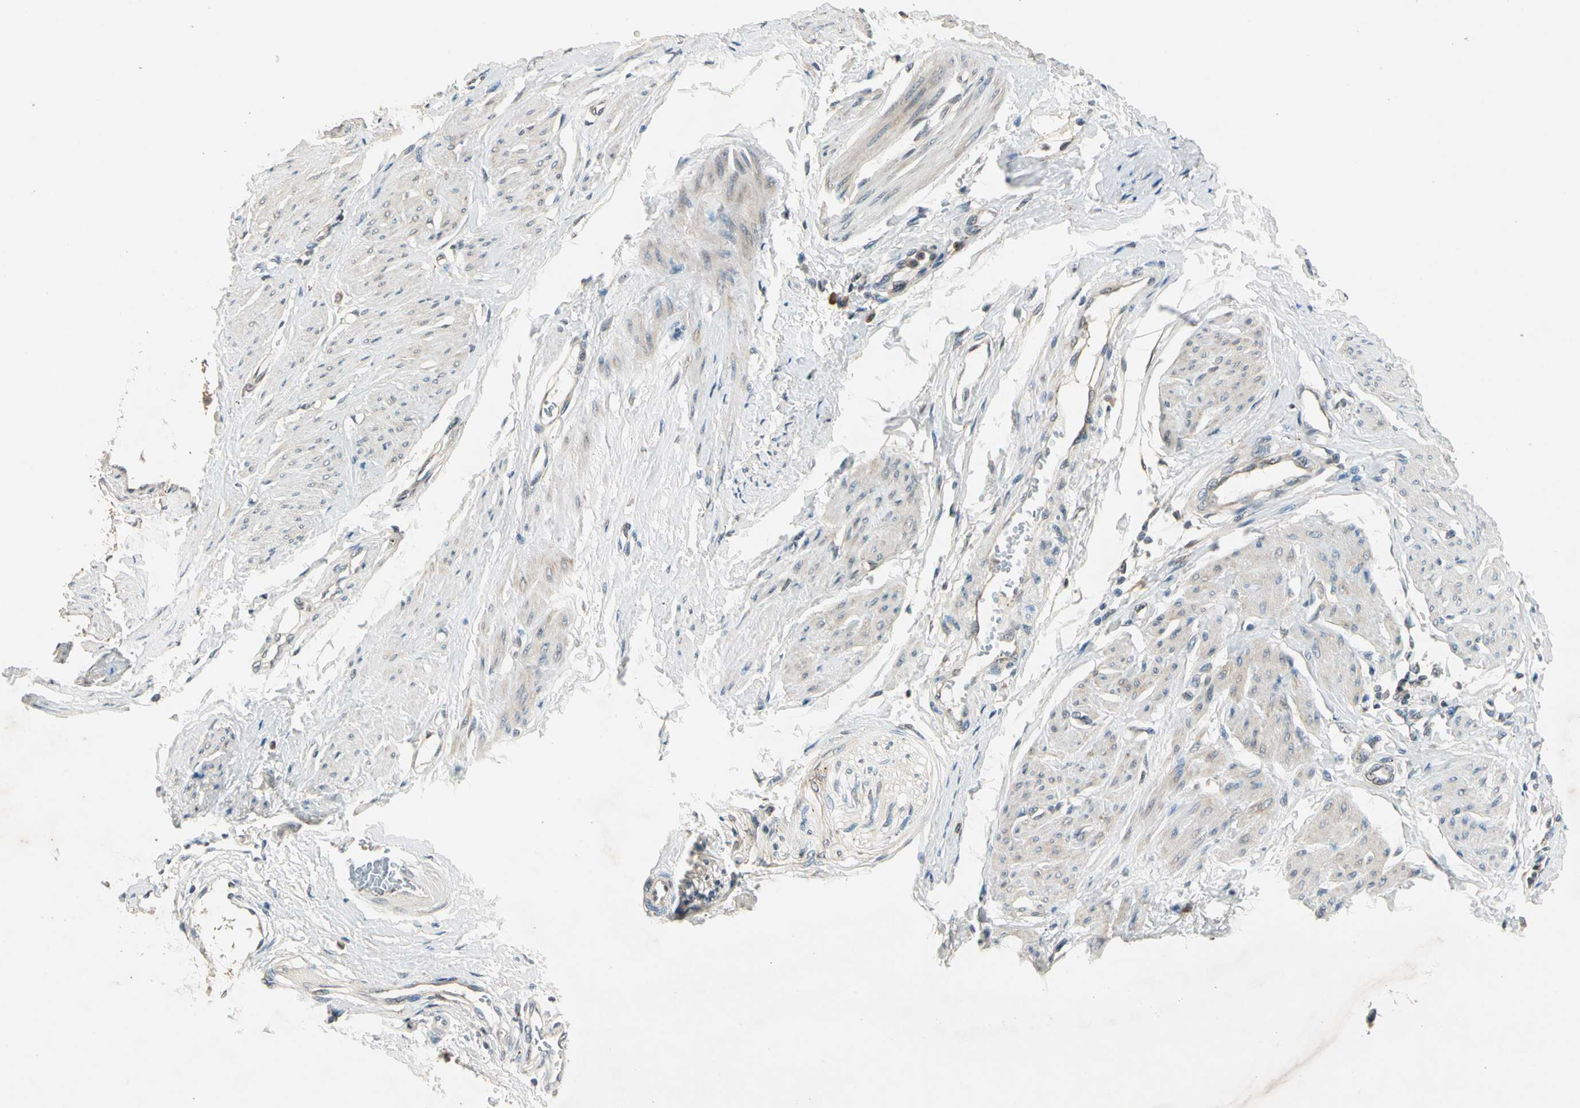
{"staining": {"intensity": "negative", "quantity": "none", "location": "none"}, "tissue": "smooth muscle", "cell_type": "Smooth muscle cells", "image_type": "normal", "snomed": [{"axis": "morphology", "description": "Normal tissue, NOS"}, {"axis": "topography", "description": "Smooth muscle"}, {"axis": "topography", "description": "Uterus"}], "caption": "The photomicrograph shows no significant staining in smooth muscle cells of smooth muscle.", "gene": "ROCK2", "patient": {"sex": "female", "age": 39}}